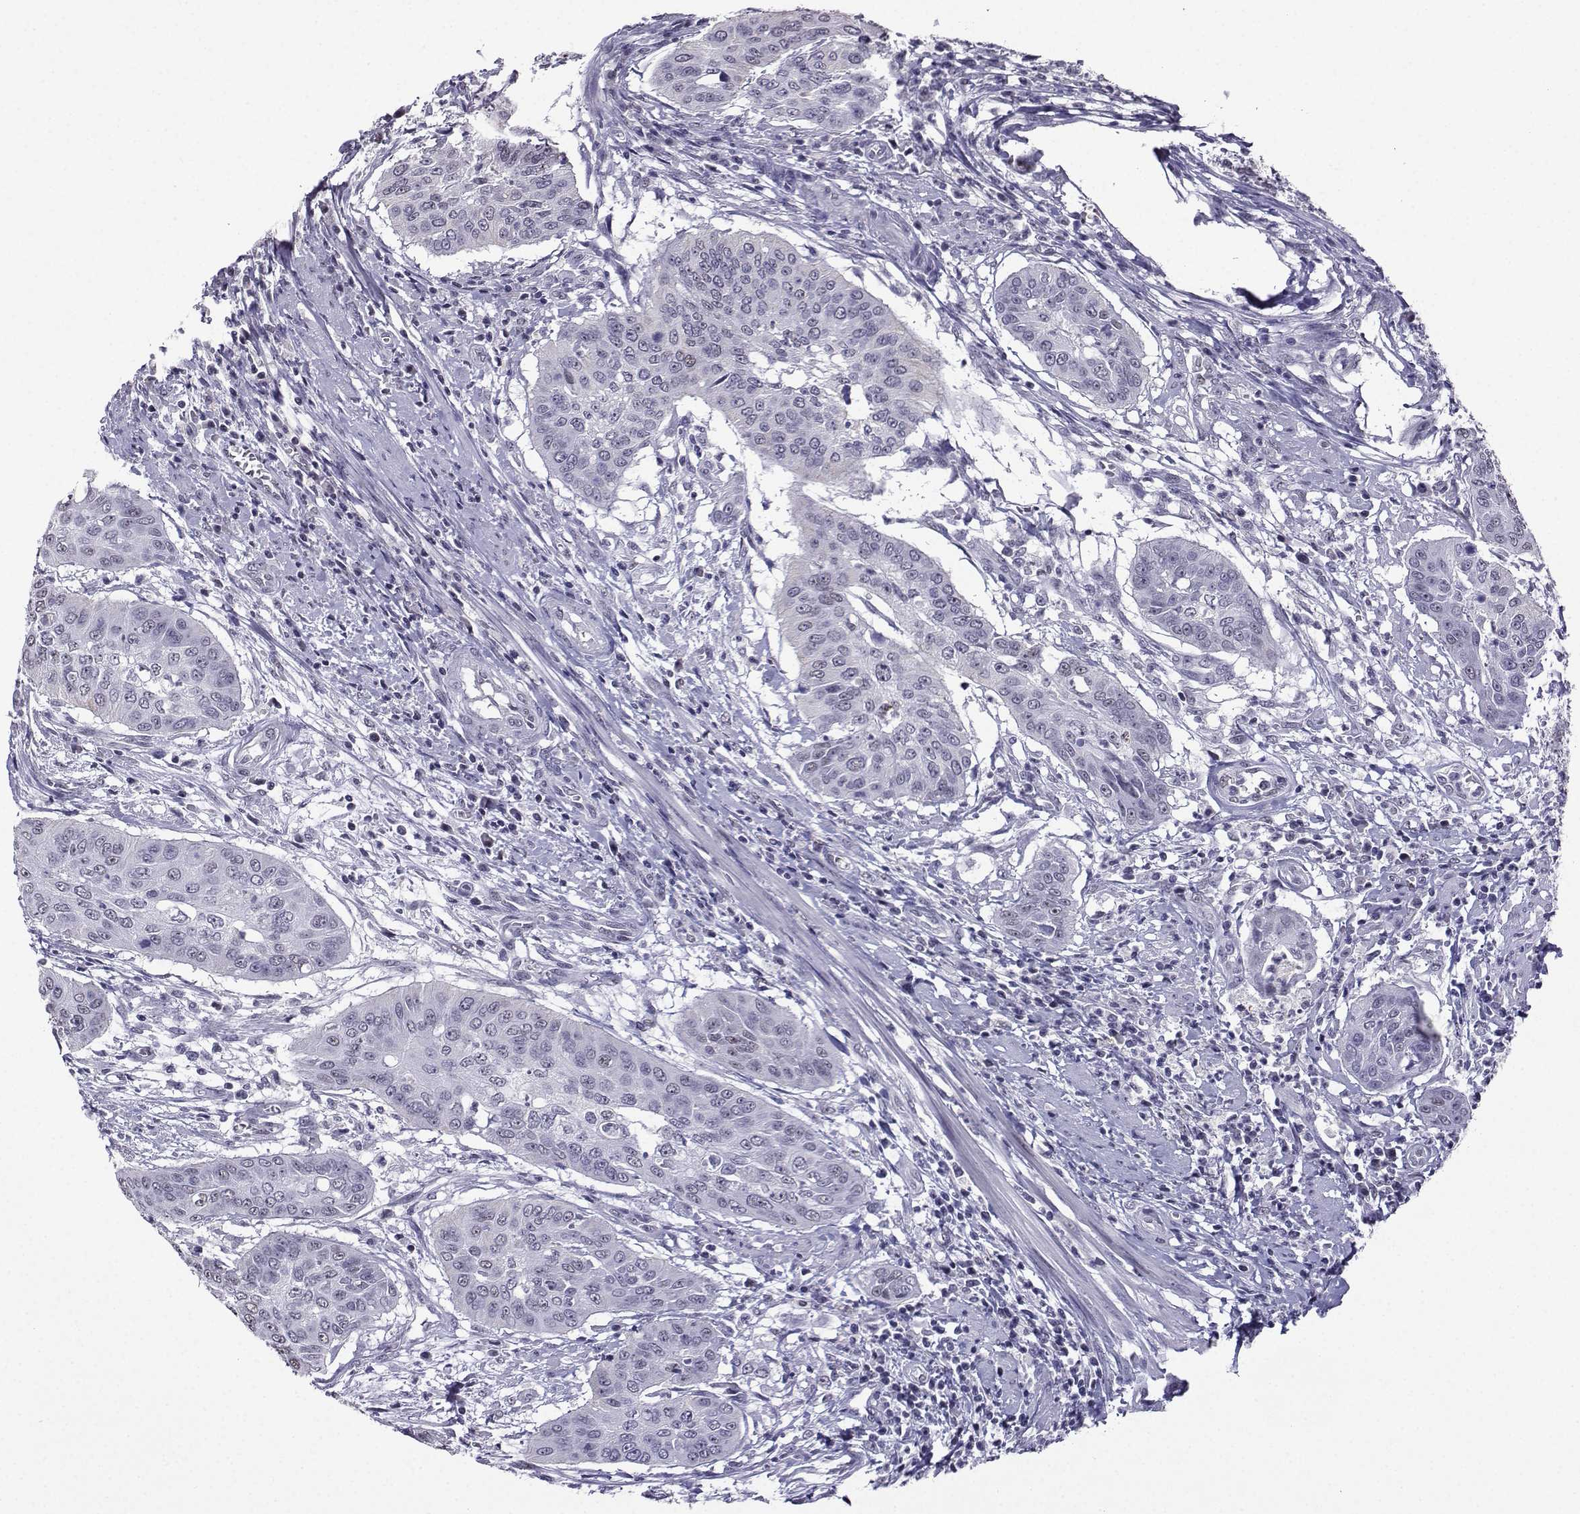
{"staining": {"intensity": "negative", "quantity": "none", "location": "none"}, "tissue": "cervical cancer", "cell_type": "Tumor cells", "image_type": "cancer", "snomed": [{"axis": "morphology", "description": "Squamous cell carcinoma, NOS"}, {"axis": "topography", "description": "Cervix"}], "caption": "Immunohistochemistry histopathology image of human cervical squamous cell carcinoma stained for a protein (brown), which displays no positivity in tumor cells.", "gene": "LRFN2", "patient": {"sex": "female", "age": 39}}